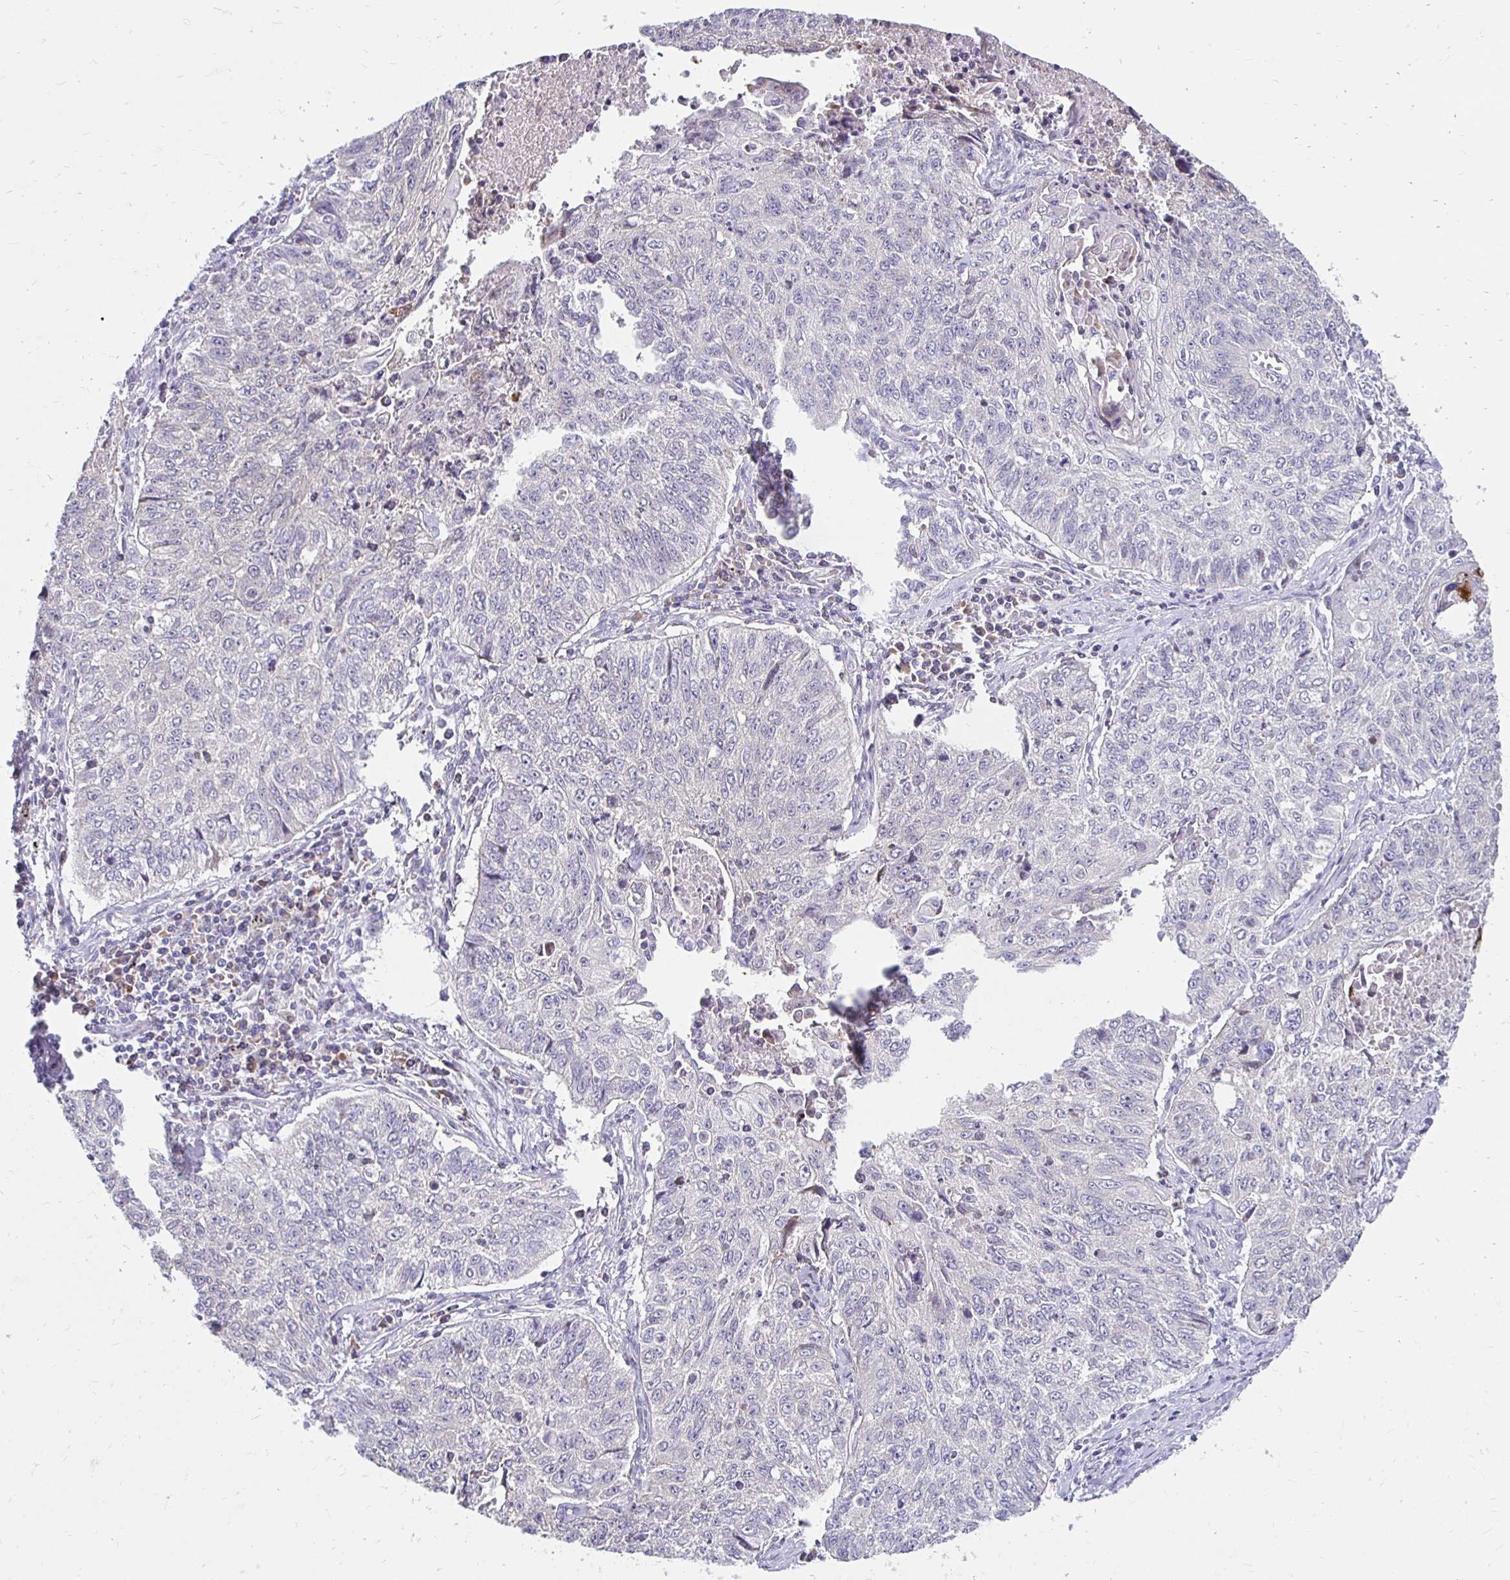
{"staining": {"intensity": "negative", "quantity": "none", "location": "none"}, "tissue": "lung cancer", "cell_type": "Tumor cells", "image_type": "cancer", "snomed": [{"axis": "morphology", "description": "Normal morphology"}, {"axis": "morphology", "description": "Aneuploidy"}, {"axis": "morphology", "description": "Squamous cell carcinoma, NOS"}, {"axis": "topography", "description": "Lymph node"}, {"axis": "topography", "description": "Lung"}], "caption": "High power microscopy histopathology image of an immunohistochemistry (IHC) photomicrograph of lung cancer, revealing no significant staining in tumor cells. Nuclei are stained in blue.", "gene": "PADI2", "patient": {"sex": "female", "age": 76}}